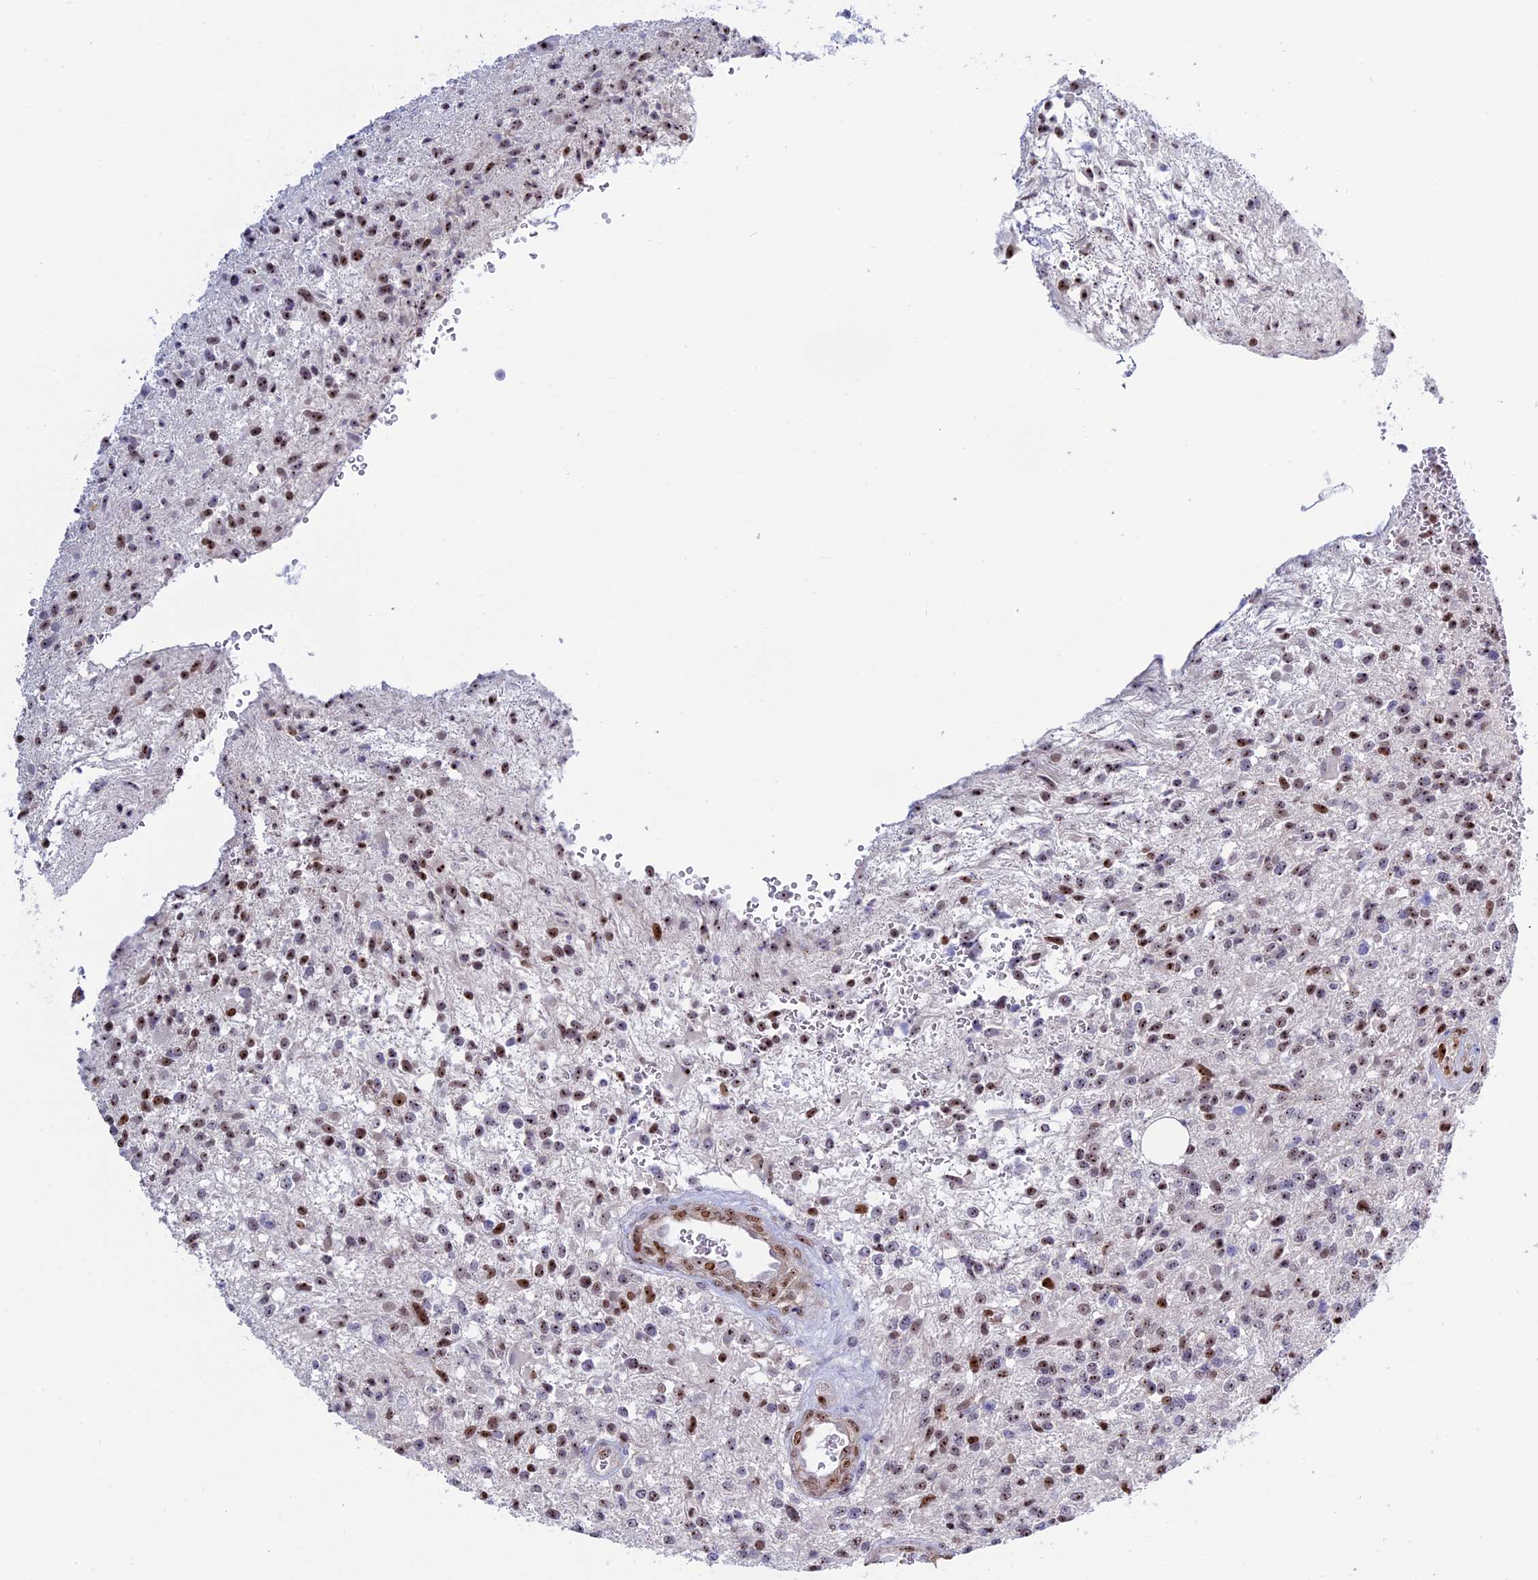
{"staining": {"intensity": "moderate", "quantity": ">75%", "location": "nuclear"}, "tissue": "glioma", "cell_type": "Tumor cells", "image_type": "cancer", "snomed": [{"axis": "morphology", "description": "Glioma, malignant, High grade"}, {"axis": "topography", "description": "Brain"}], "caption": "DAB immunohistochemical staining of human malignant glioma (high-grade) displays moderate nuclear protein staining in approximately >75% of tumor cells.", "gene": "CCDC86", "patient": {"sex": "male", "age": 56}}